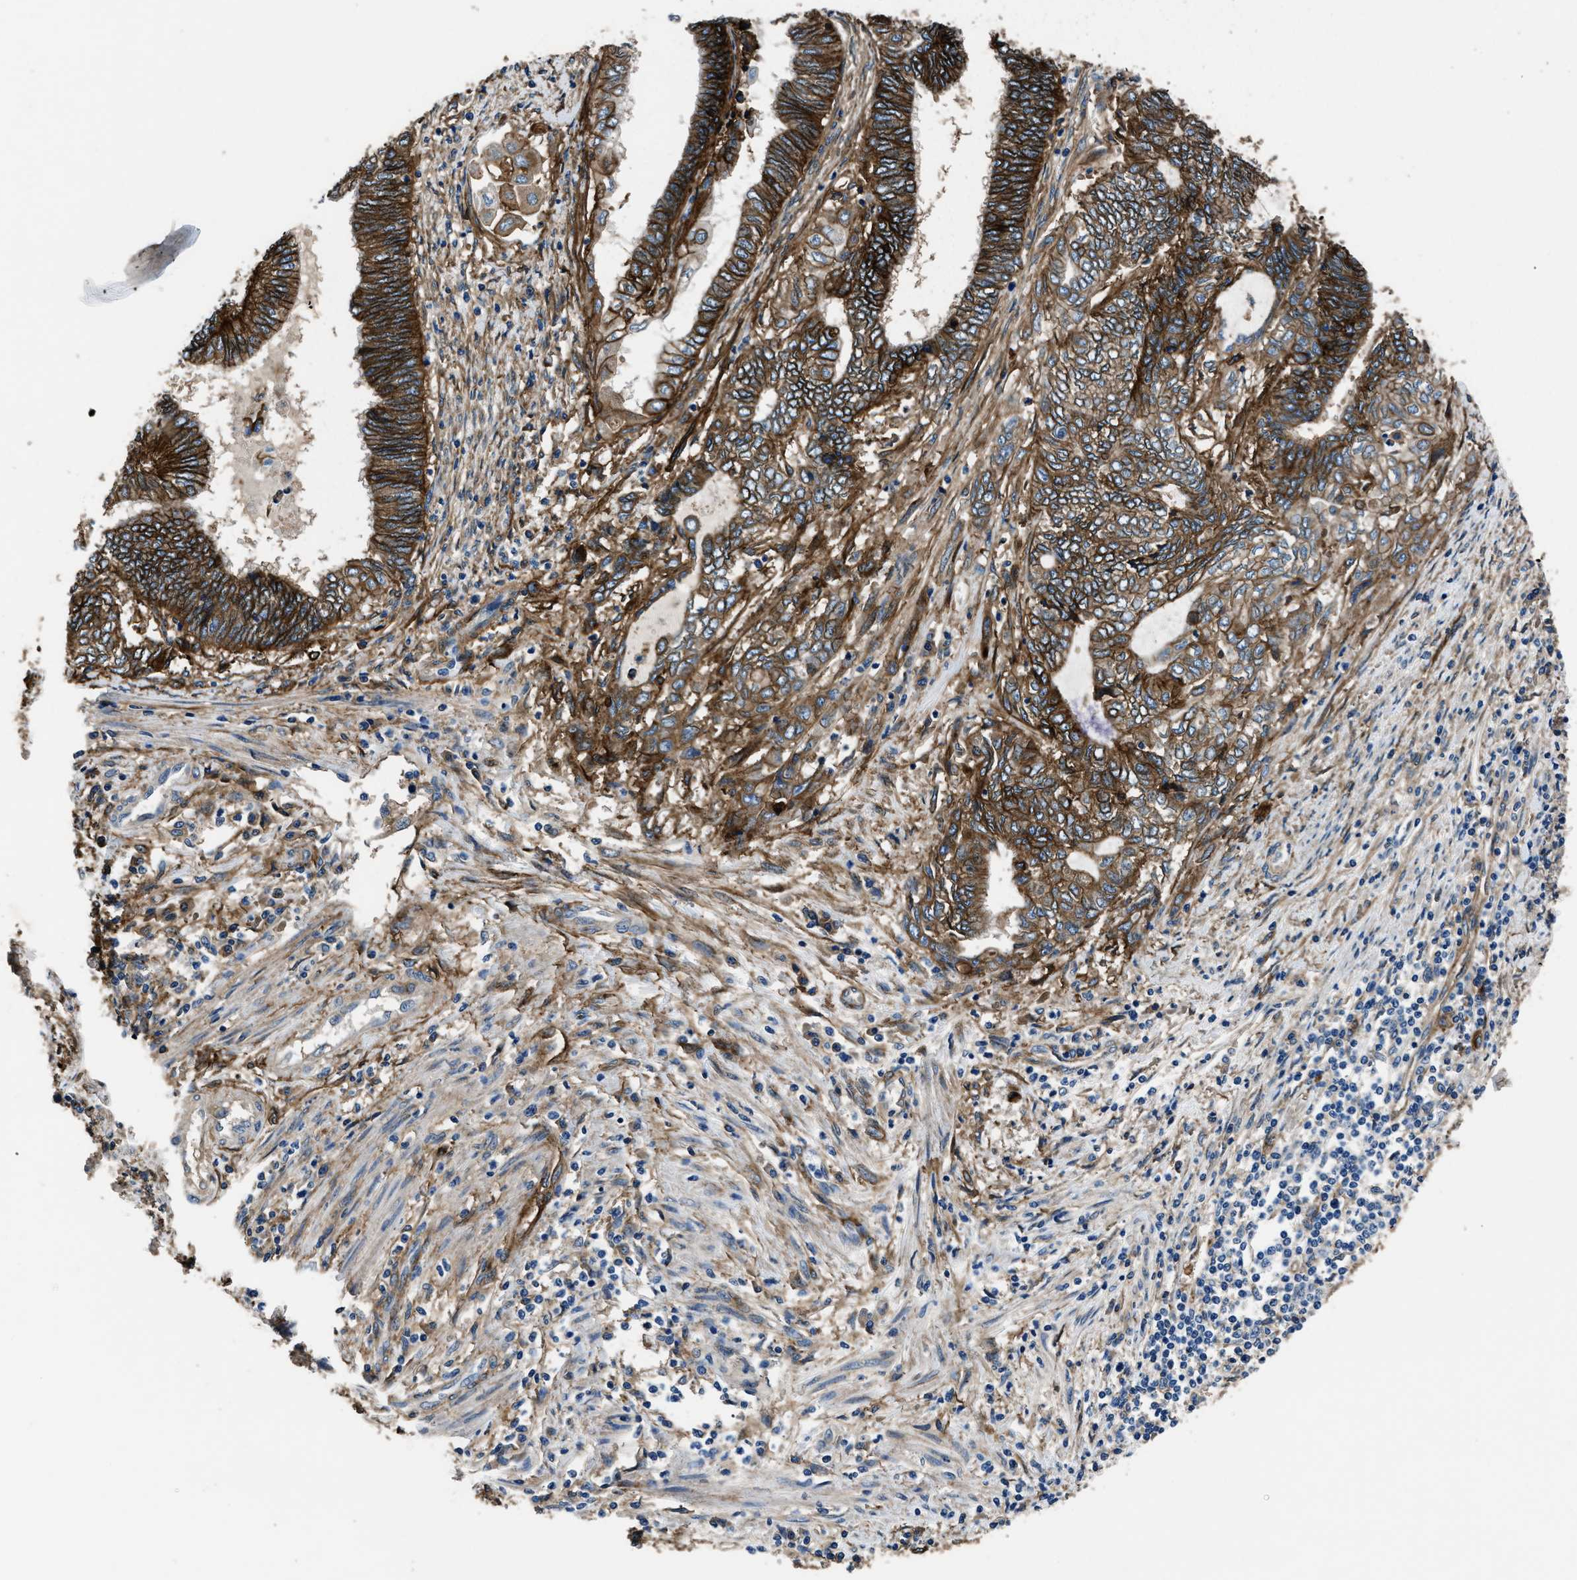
{"staining": {"intensity": "strong", "quantity": ">75%", "location": "cytoplasmic/membranous"}, "tissue": "endometrial cancer", "cell_type": "Tumor cells", "image_type": "cancer", "snomed": [{"axis": "morphology", "description": "Adenocarcinoma, NOS"}, {"axis": "topography", "description": "Uterus"}, {"axis": "topography", "description": "Endometrium"}], "caption": "IHC staining of endometrial cancer, which shows high levels of strong cytoplasmic/membranous expression in approximately >75% of tumor cells indicating strong cytoplasmic/membranous protein positivity. The staining was performed using DAB (3,3'-diaminobenzidine) (brown) for protein detection and nuclei were counterstained in hematoxylin (blue).", "gene": "CD276", "patient": {"sex": "female", "age": 70}}